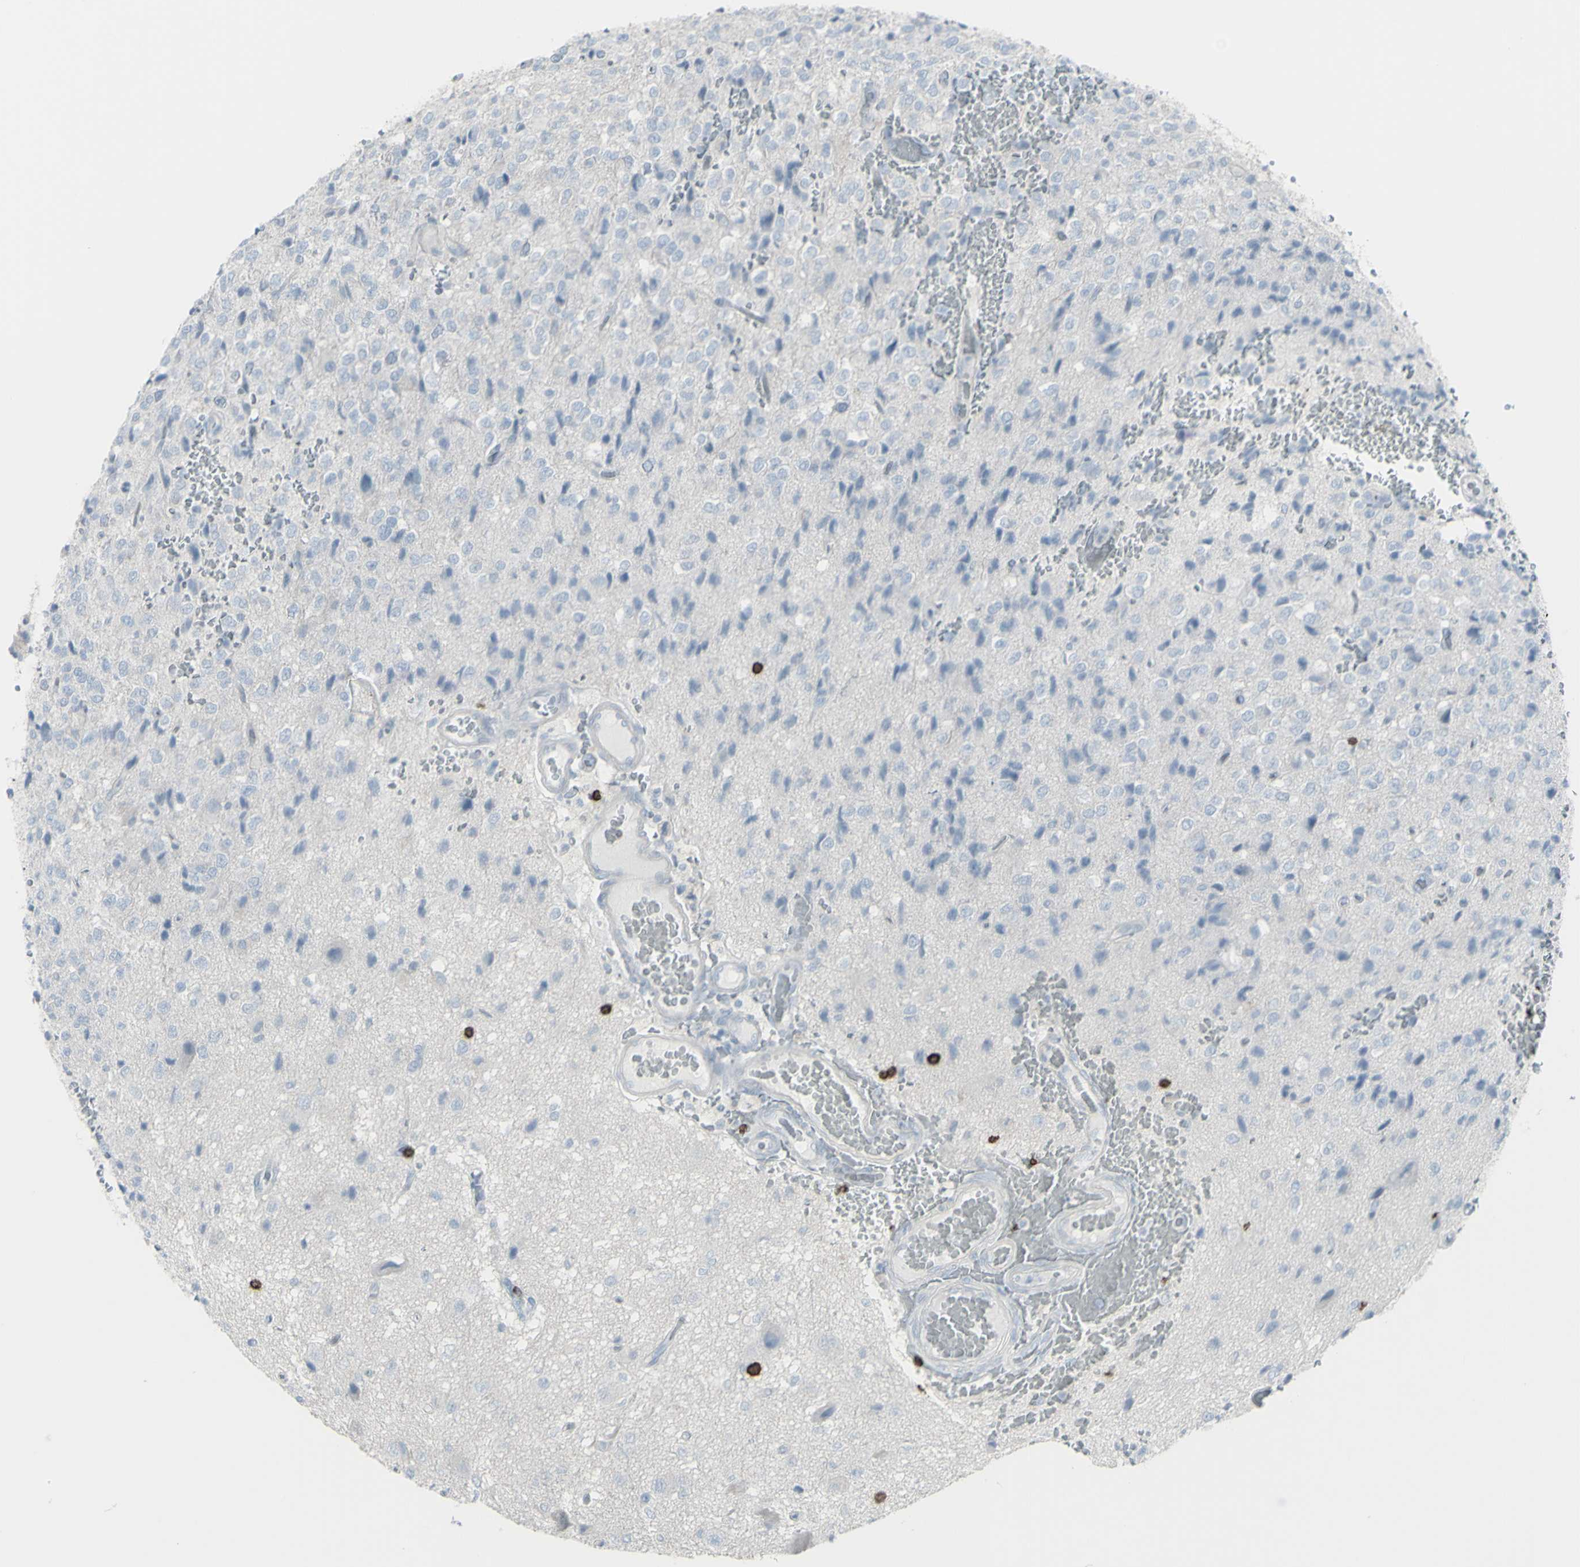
{"staining": {"intensity": "negative", "quantity": "none", "location": "none"}, "tissue": "glioma", "cell_type": "Tumor cells", "image_type": "cancer", "snomed": [{"axis": "morphology", "description": "Glioma, malignant, High grade"}, {"axis": "topography", "description": "pancreas cauda"}], "caption": "High magnification brightfield microscopy of glioma stained with DAB (3,3'-diaminobenzidine) (brown) and counterstained with hematoxylin (blue): tumor cells show no significant positivity.", "gene": "CD247", "patient": {"sex": "male", "age": 60}}